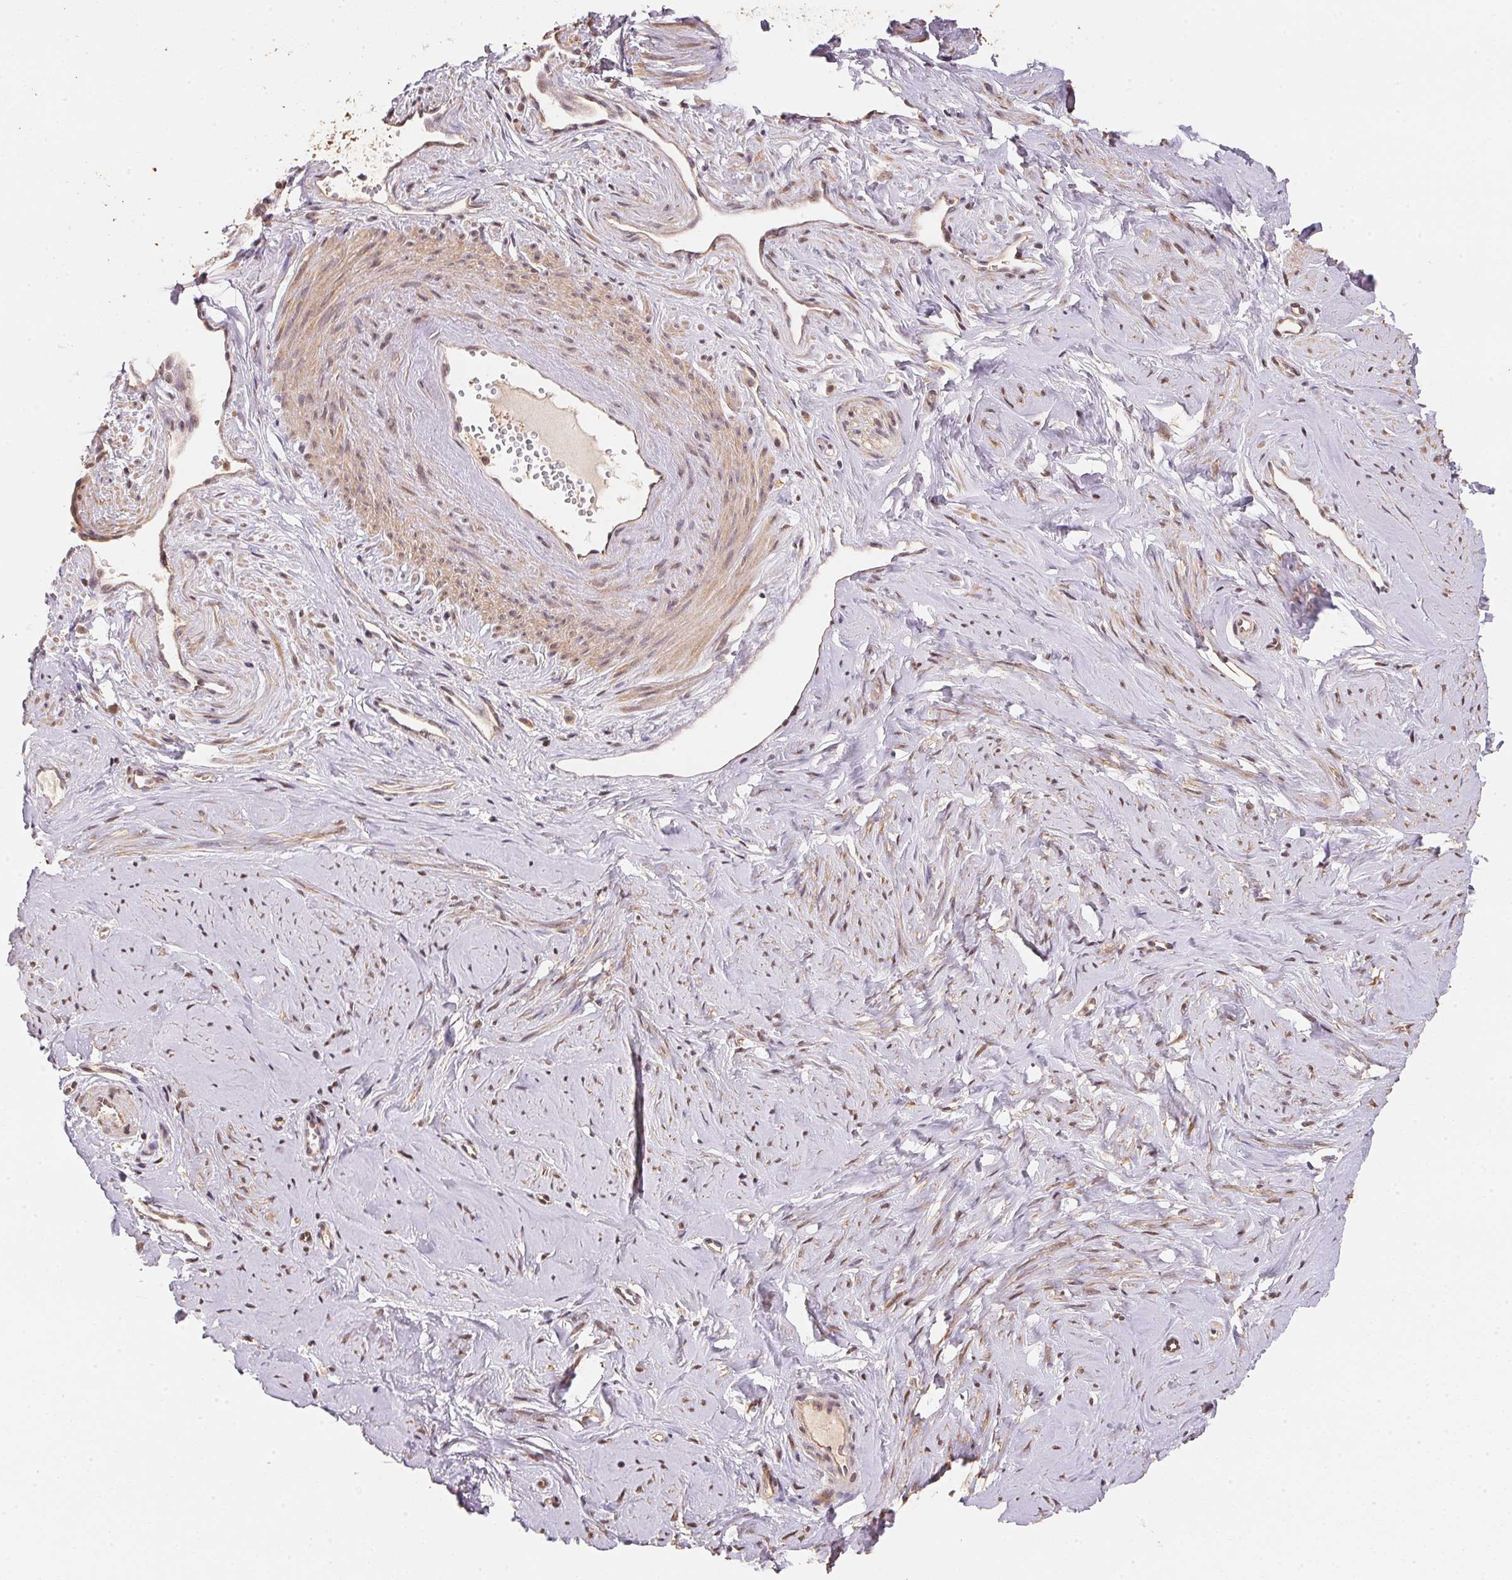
{"staining": {"intensity": "weak", "quantity": "25%-75%", "location": "cytoplasmic/membranous"}, "tissue": "smooth muscle", "cell_type": "Smooth muscle cells", "image_type": "normal", "snomed": [{"axis": "morphology", "description": "Normal tissue, NOS"}, {"axis": "topography", "description": "Smooth muscle"}], "caption": "This image shows unremarkable smooth muscle stained with IHC to label a protein in brown. The cytoplasmic/membranous of smooth muscle cells show weak positivity for the protein. Nuclei are counter-stained blue.", "gene": "TMEM222", "patient": {"sex": "female", "age": 48}}